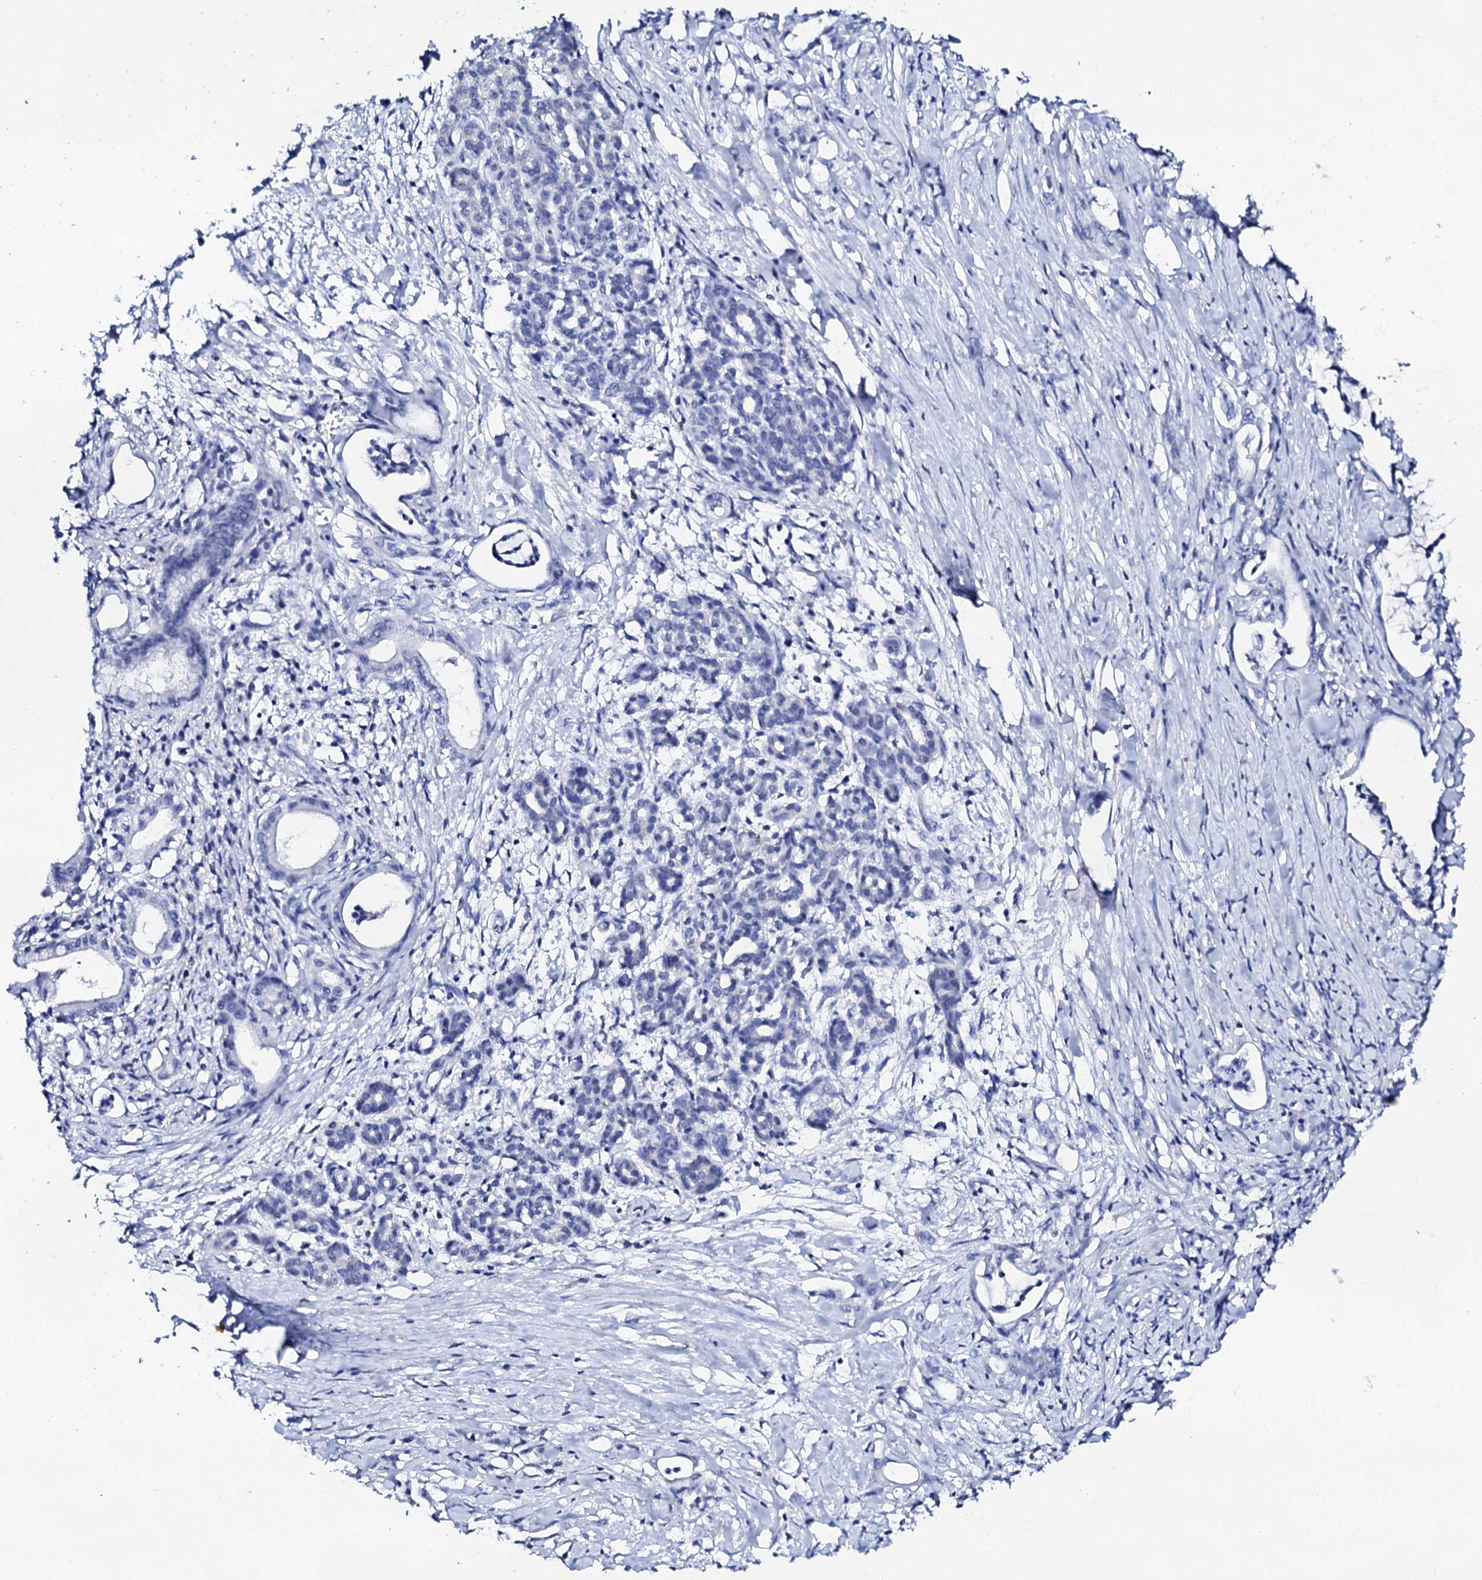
{"staining": {"intensity": "negative", "quantity": "none", "location": "none"}, "tissue": "pancreatic cancer", "cell_type": "Tumor cells", "image_type": "cancer", "snomed": [{"axis": "morphology", "description": "Adenocarcinoma, NOS"}, {"axis": "topography", "description": "Pancreas"}], "caption": "DAB immunohistochemical staining of human pancreatic cancer (adenocarcinoma) reveals no significant positivity in tumor cells.", "gene": "FBXL16", "patient": {"sex": "female", "age": 55}}